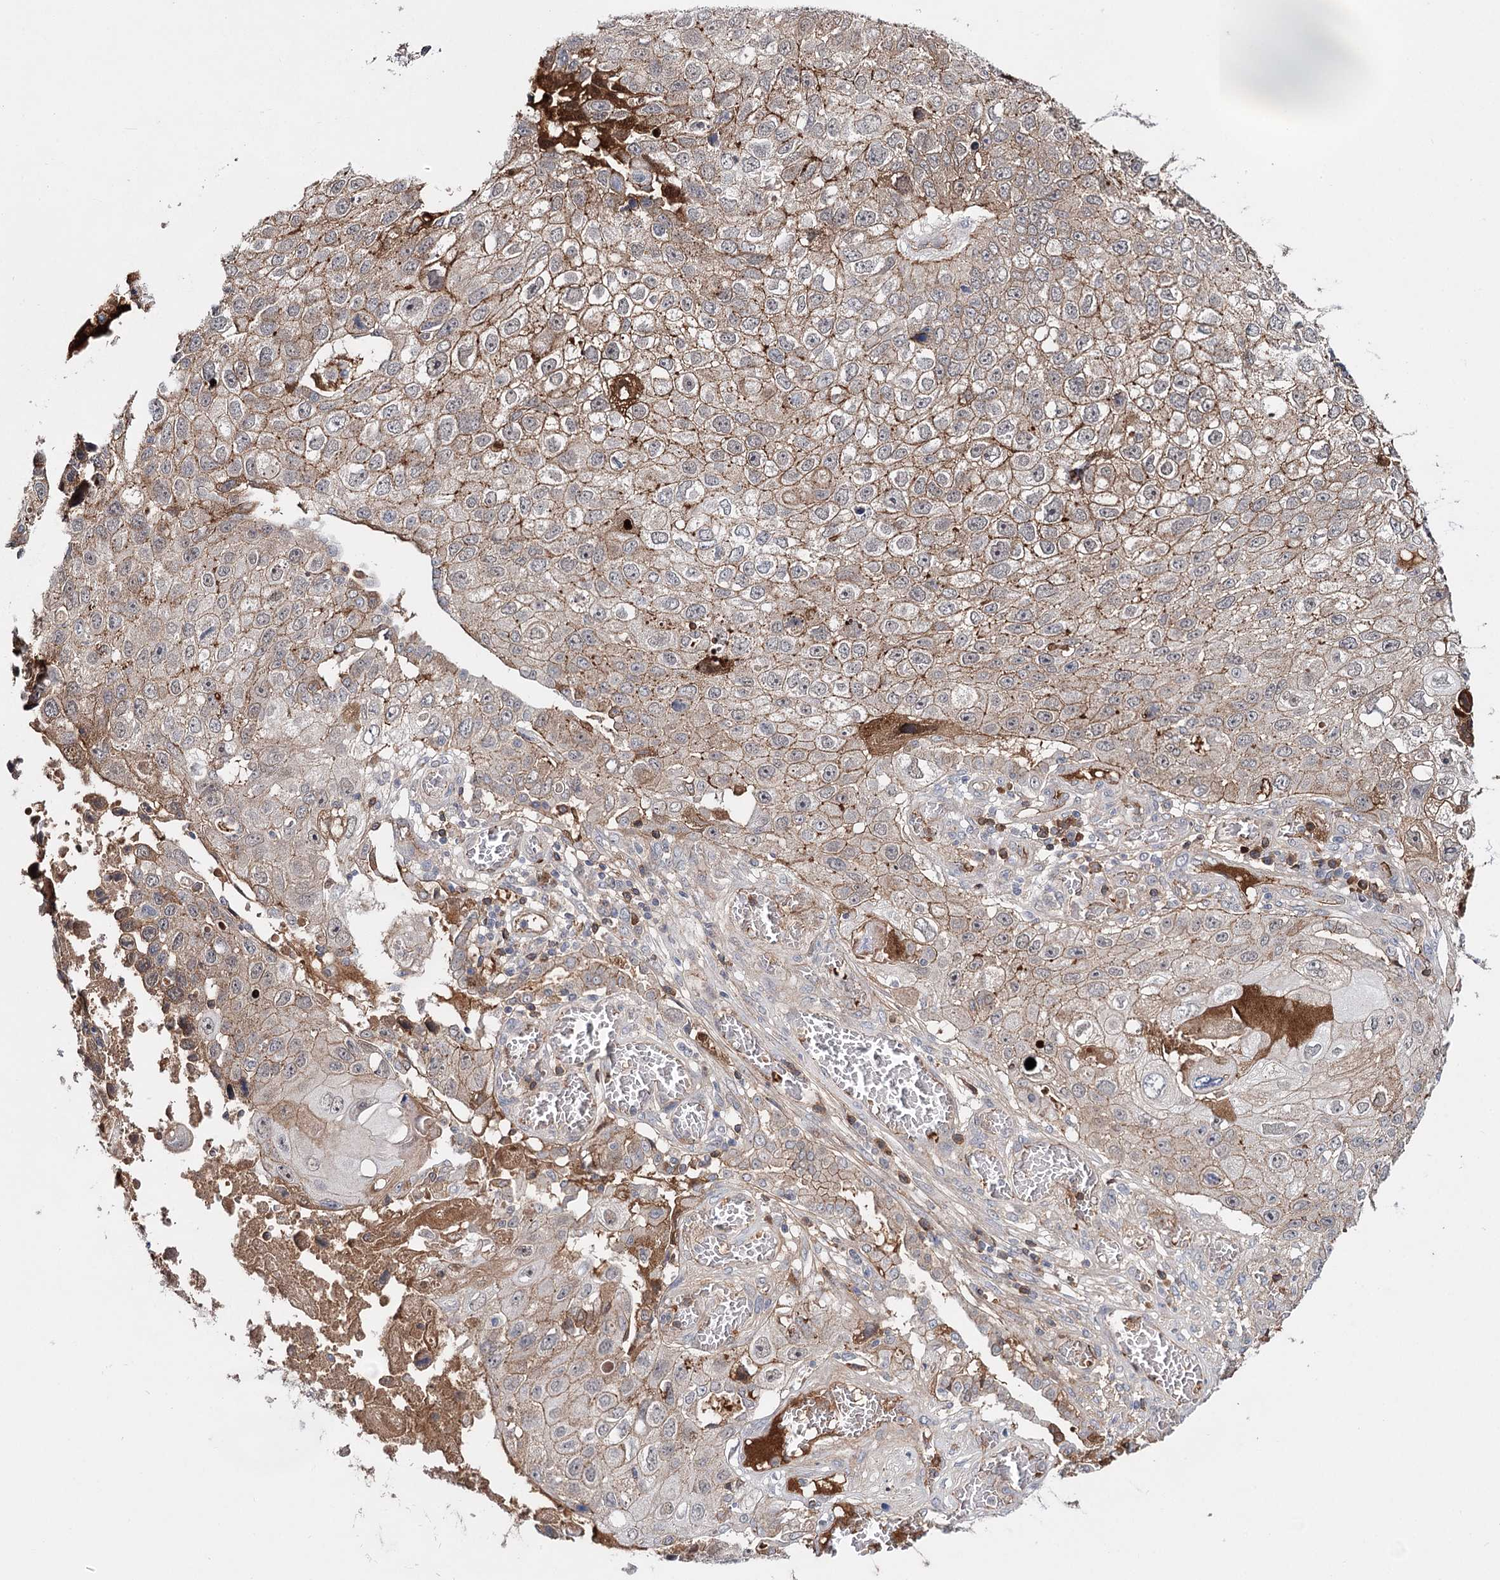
{"staining": {"intensity": "moderate", "quantity": ">75%", "location": "cytoplasmic/membranous"}, "tissue": "lung cancer", "cell_type": "Tumor cells", "image_type": "cancer", "snomed": [{"axis": "morphology", "description": "Squamous cell carcinoma, NOS"}, {"axis": "topography", "description": "Lung"}], "caption": "Moderate cytoplasmic/membranous protein staining is identified in about >75% of tumor cells in squamous cell carcinoma (lung).", "gene": "PKP4", "patient": {"sex": "male", "age": 61}}